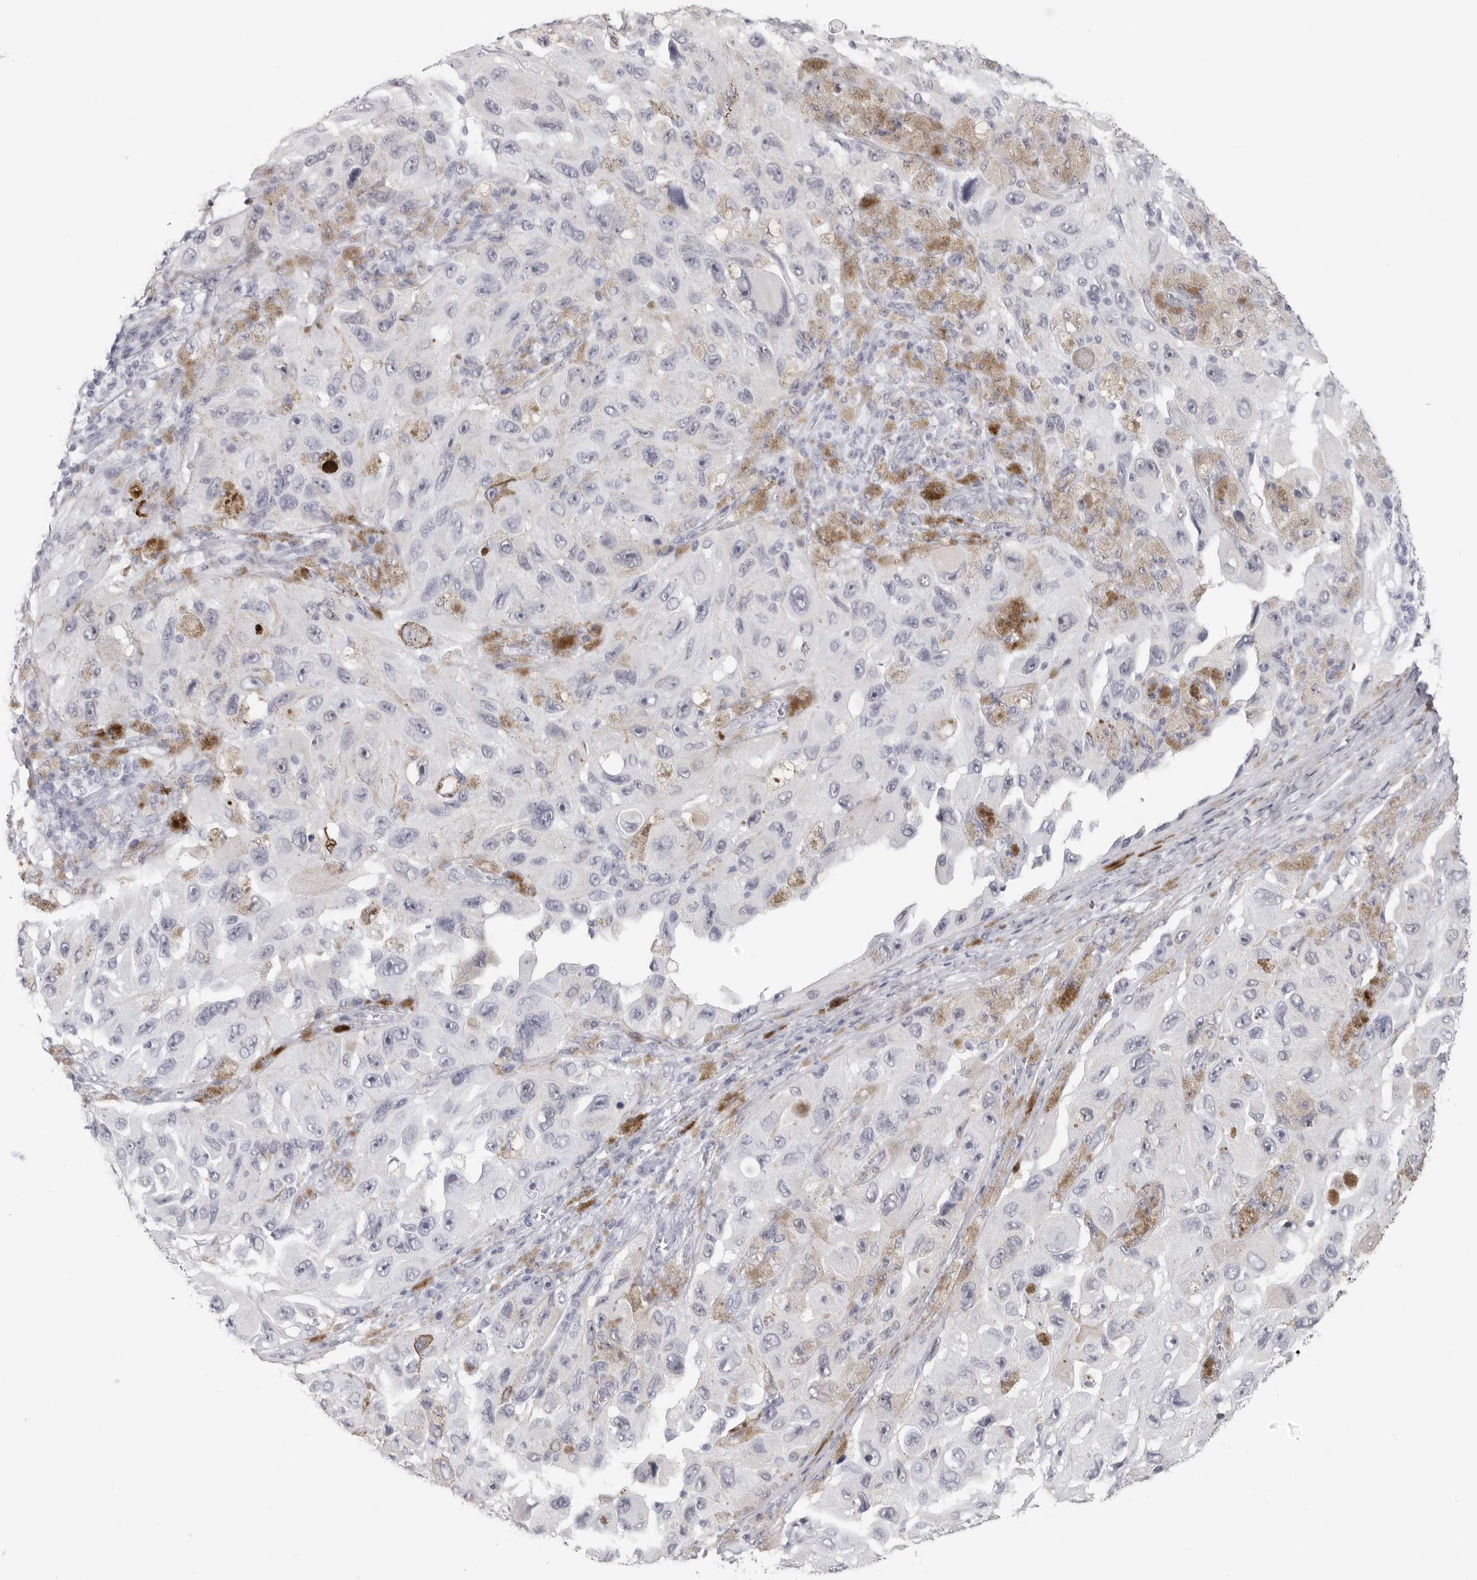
{"staining": {"intensity": "negative", "quantity": "none", "location": "none"}, "tissue": "melanoma", "cell_type": "Tumor cells", "image_type": "cancer", "snomed": [{"axis": "morphology", "description": "Malignant melanoma, NOS"}, {"axis": "topography", "description": "Skin"}], "caption": "Malignant melanoma stained for a protein using immunohistochemistry shows no staining tumor cells.", "gene": "CST2", "patient": {"sex": "female", "age": 73}}